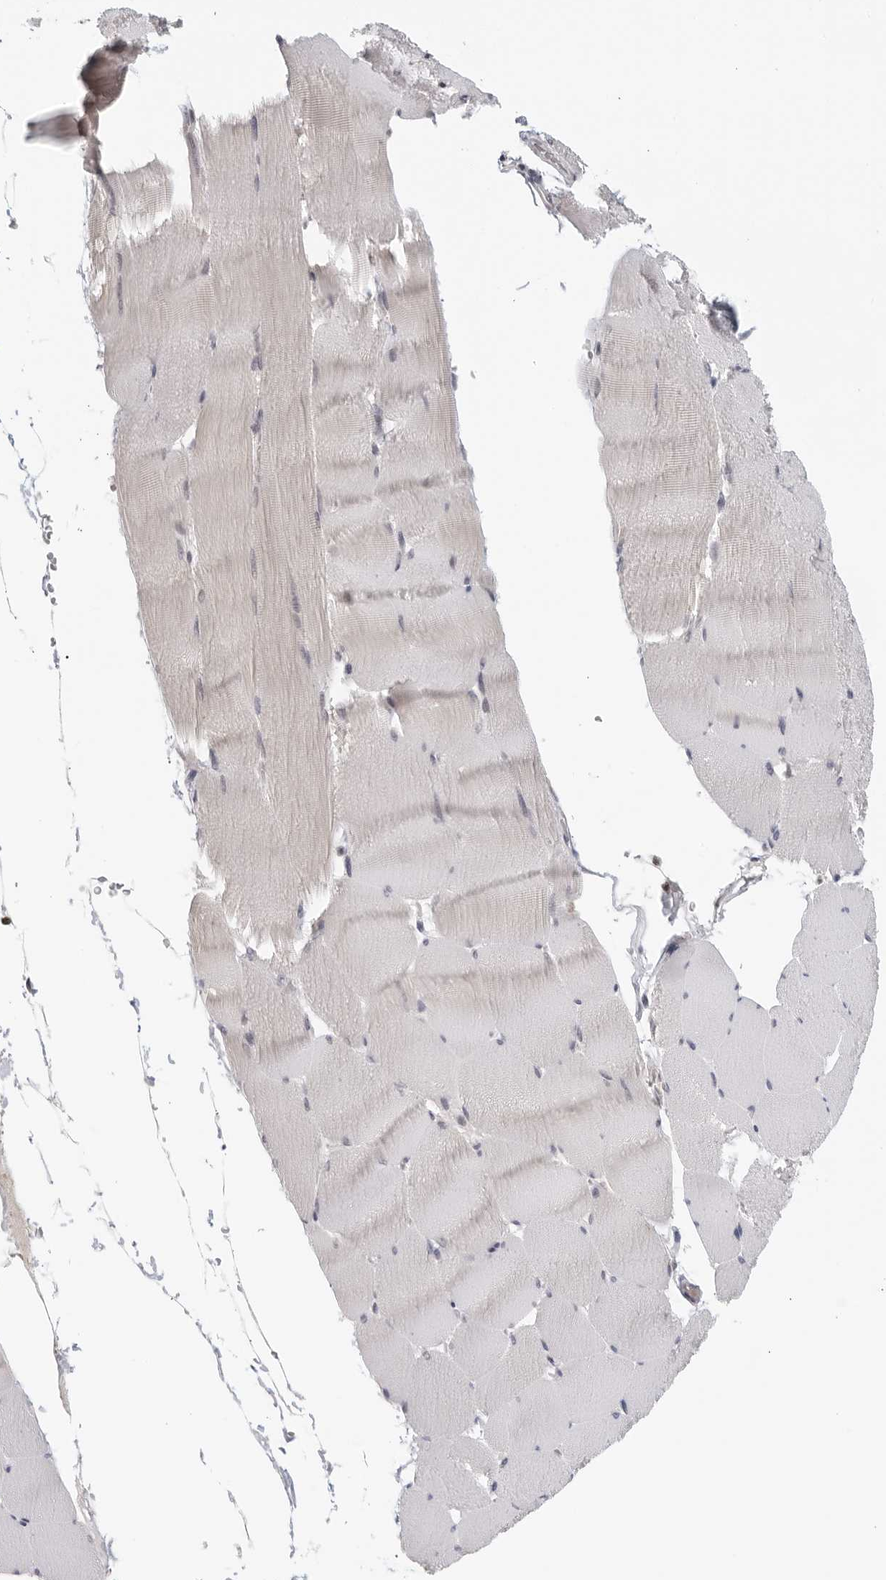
{"staining": {"intensity": "negative", "quantity": "none", "location": "none"}, "tissue": "skeletal muscle", "cell_type": "Myocytes", "image_type": "normal", "snomed": [{"axis": "morphology", "description": "Normal tissue, NOS"}, {"axis": "topography", "description": "Skeletal muscle"}], "caption": "Protein analysis of normal skeletal muscle displays no significant positivity in myocytes. The staining was performed using DAB to visualize the protein expression in brown, while the nuclei were stained in blue with hematoxylin (Magnification: 20x).", "gene": "RAB11FIP3", "patient": {"sex": "male", "age": 62}}